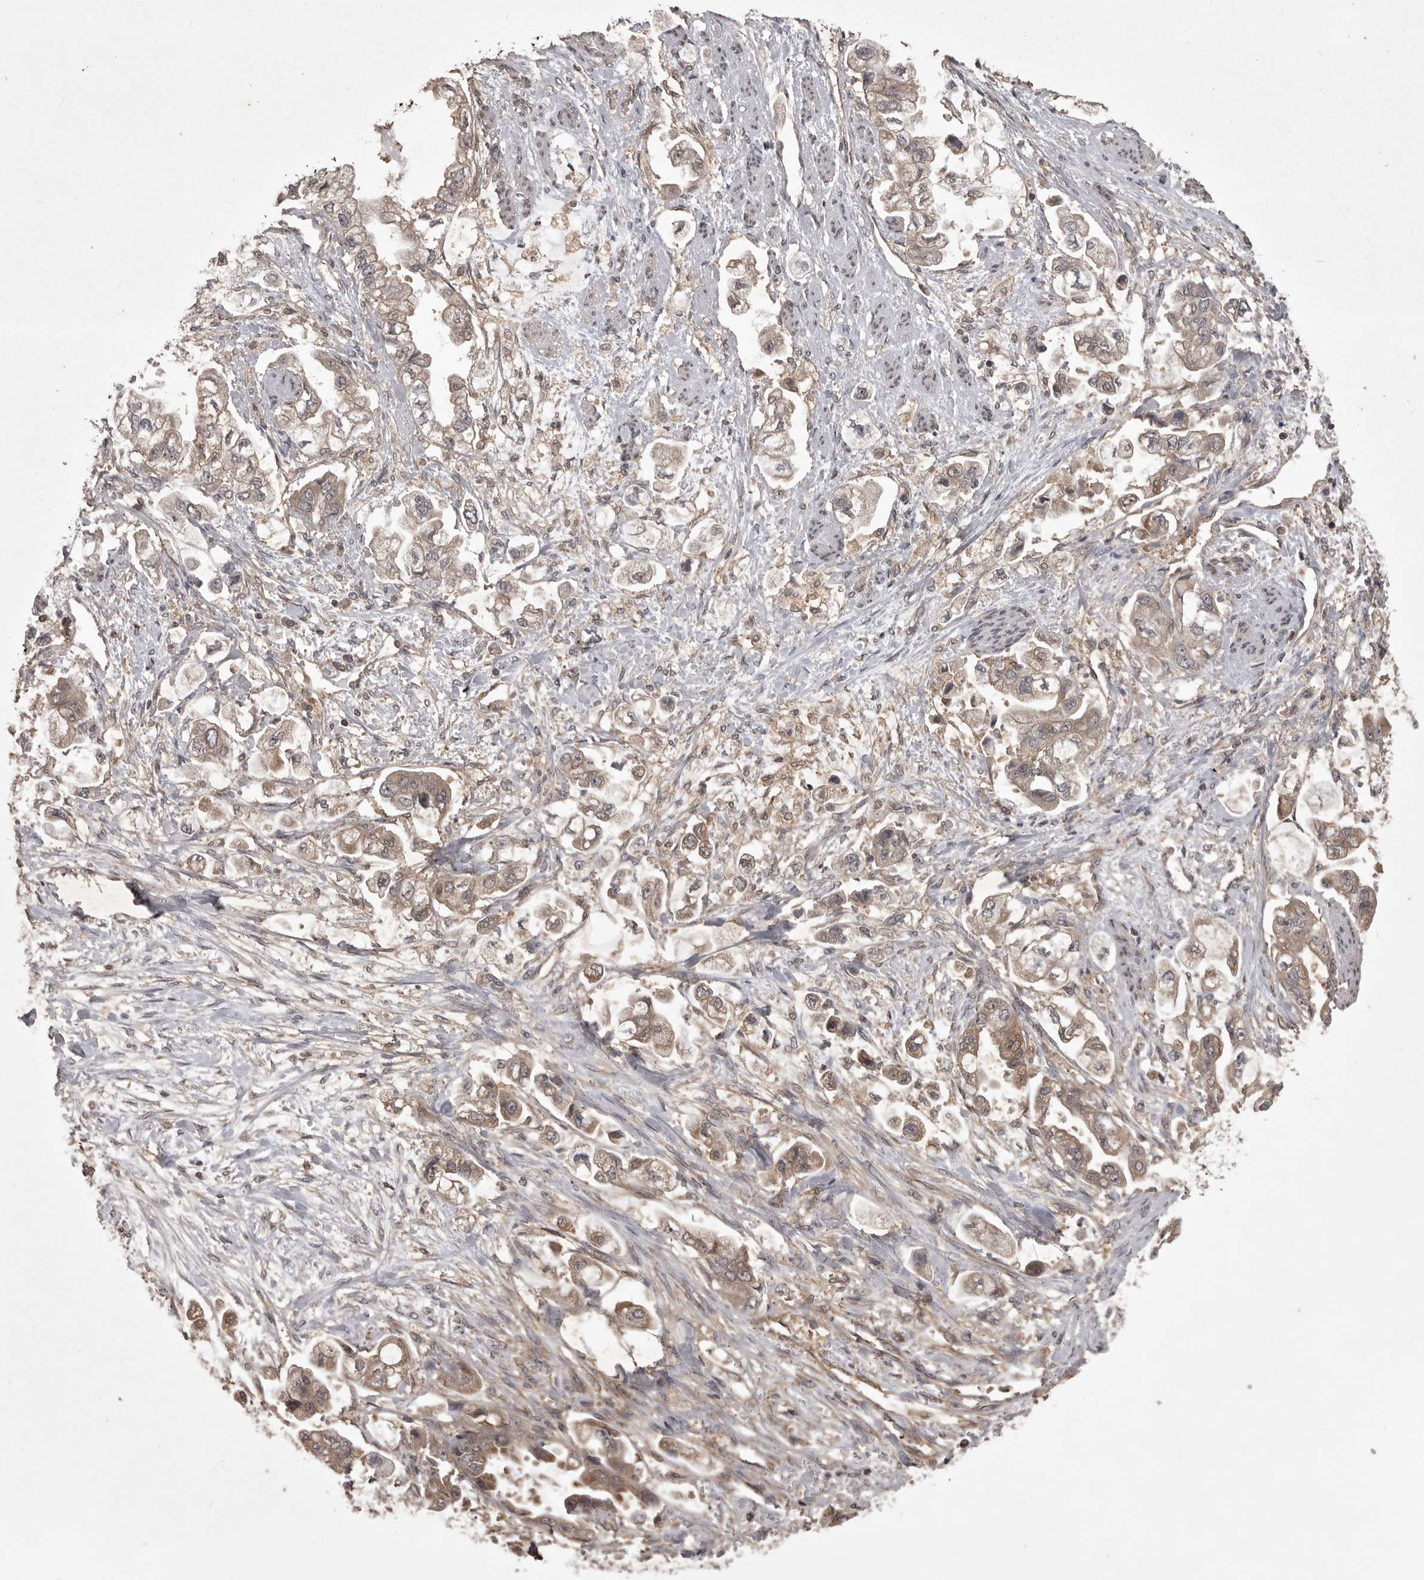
{"staining": {"intensity": "weak", "quantity": ">75%", "location": "cytoplasmic/membranous"}, "tissue": "stomach cancer", "cell_type": "Tumor cells", "image_type": "cancer", "snomed": [{"axis": "morphology", "description": "Adenocarcinoma, NOS"}, {"axis": "topography", "description": "Stomach"}], "caption": "This histopathology image shows immunohistochemistry (IHC) staining of human stomach cancer, with low weak cytoplasmic/membranous expression in about >75% of tumor cells.", "gene": "STK24", "patient": {"sex": "male", "age": 62}}